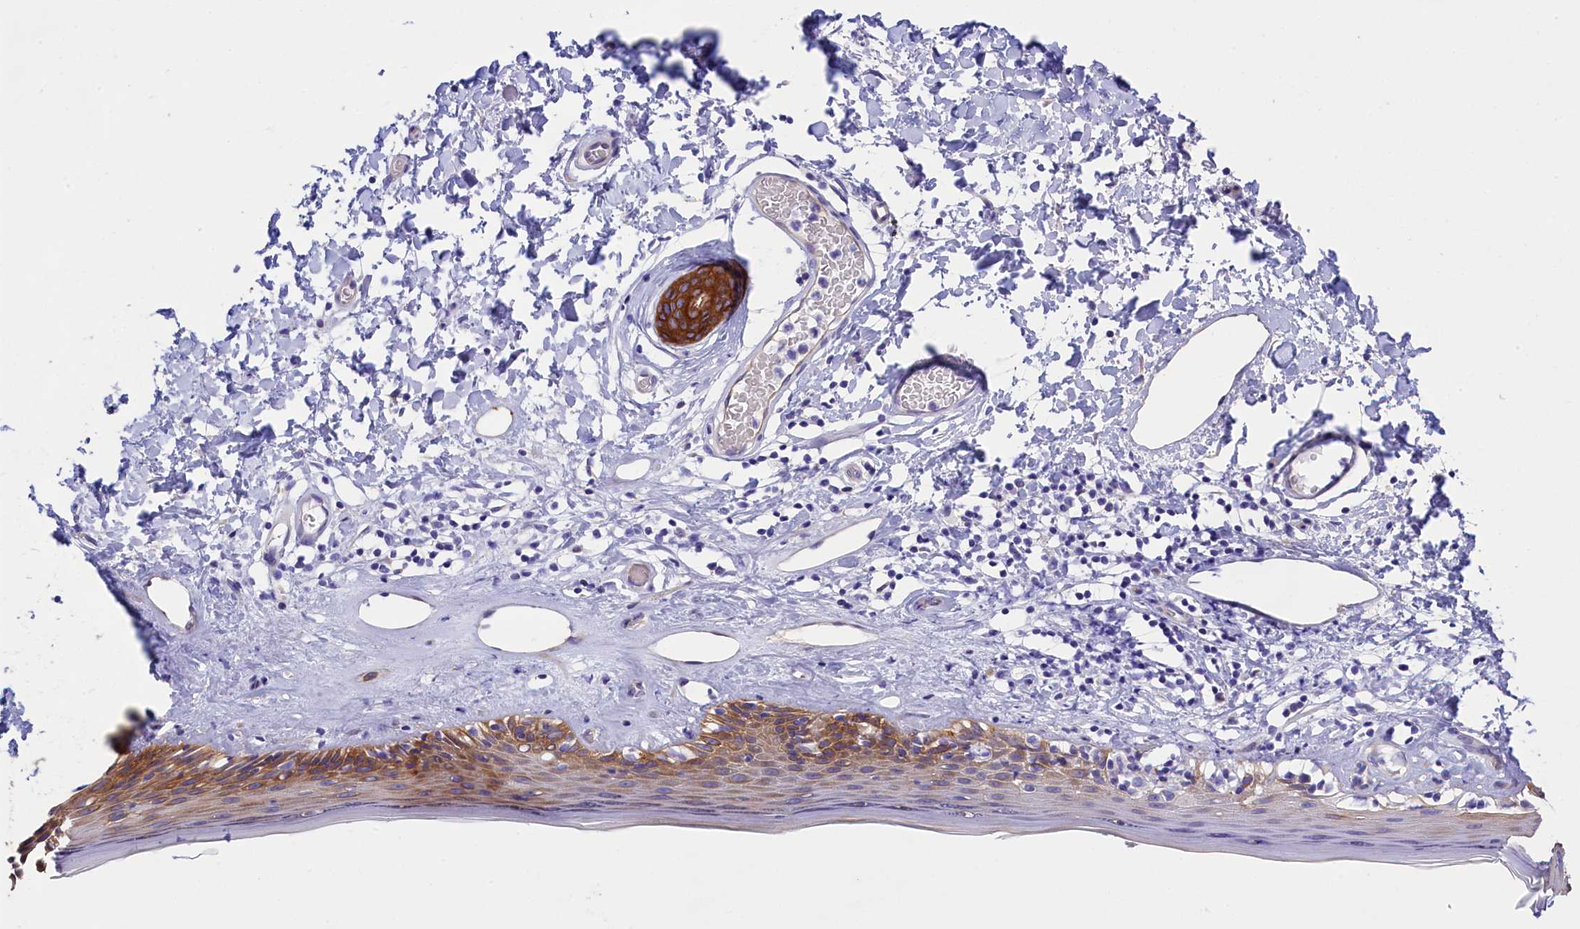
{"staining": {"intensity": "strong", "quantity": "25%-75%", "location": "cytoplasmic/membranous"}, "tissue": "skin", "cell_type": "Epidermal cells", "image_type": "normal", "snomed": [{"axis": "morphology", "description": "Normal tissue, NOS"}, {"axis": "topography", "description": "Adipose tissue"}, {"axis": "topography", "description": "Vascular tissue"}, {"axis": "topography", "description": "Vulva"}, {"axis": "topography", "description": "Peripheral nerve tissue"}], "caption": "Strong cytoplasmic/membranous positivity for a protein is identified in approximately 25%-75% of epidermal cells of benign skin using immunohistochemistry (IHC).", "gene": "PPP1R13L", "patient": {"sex": "female", "age": 86}}